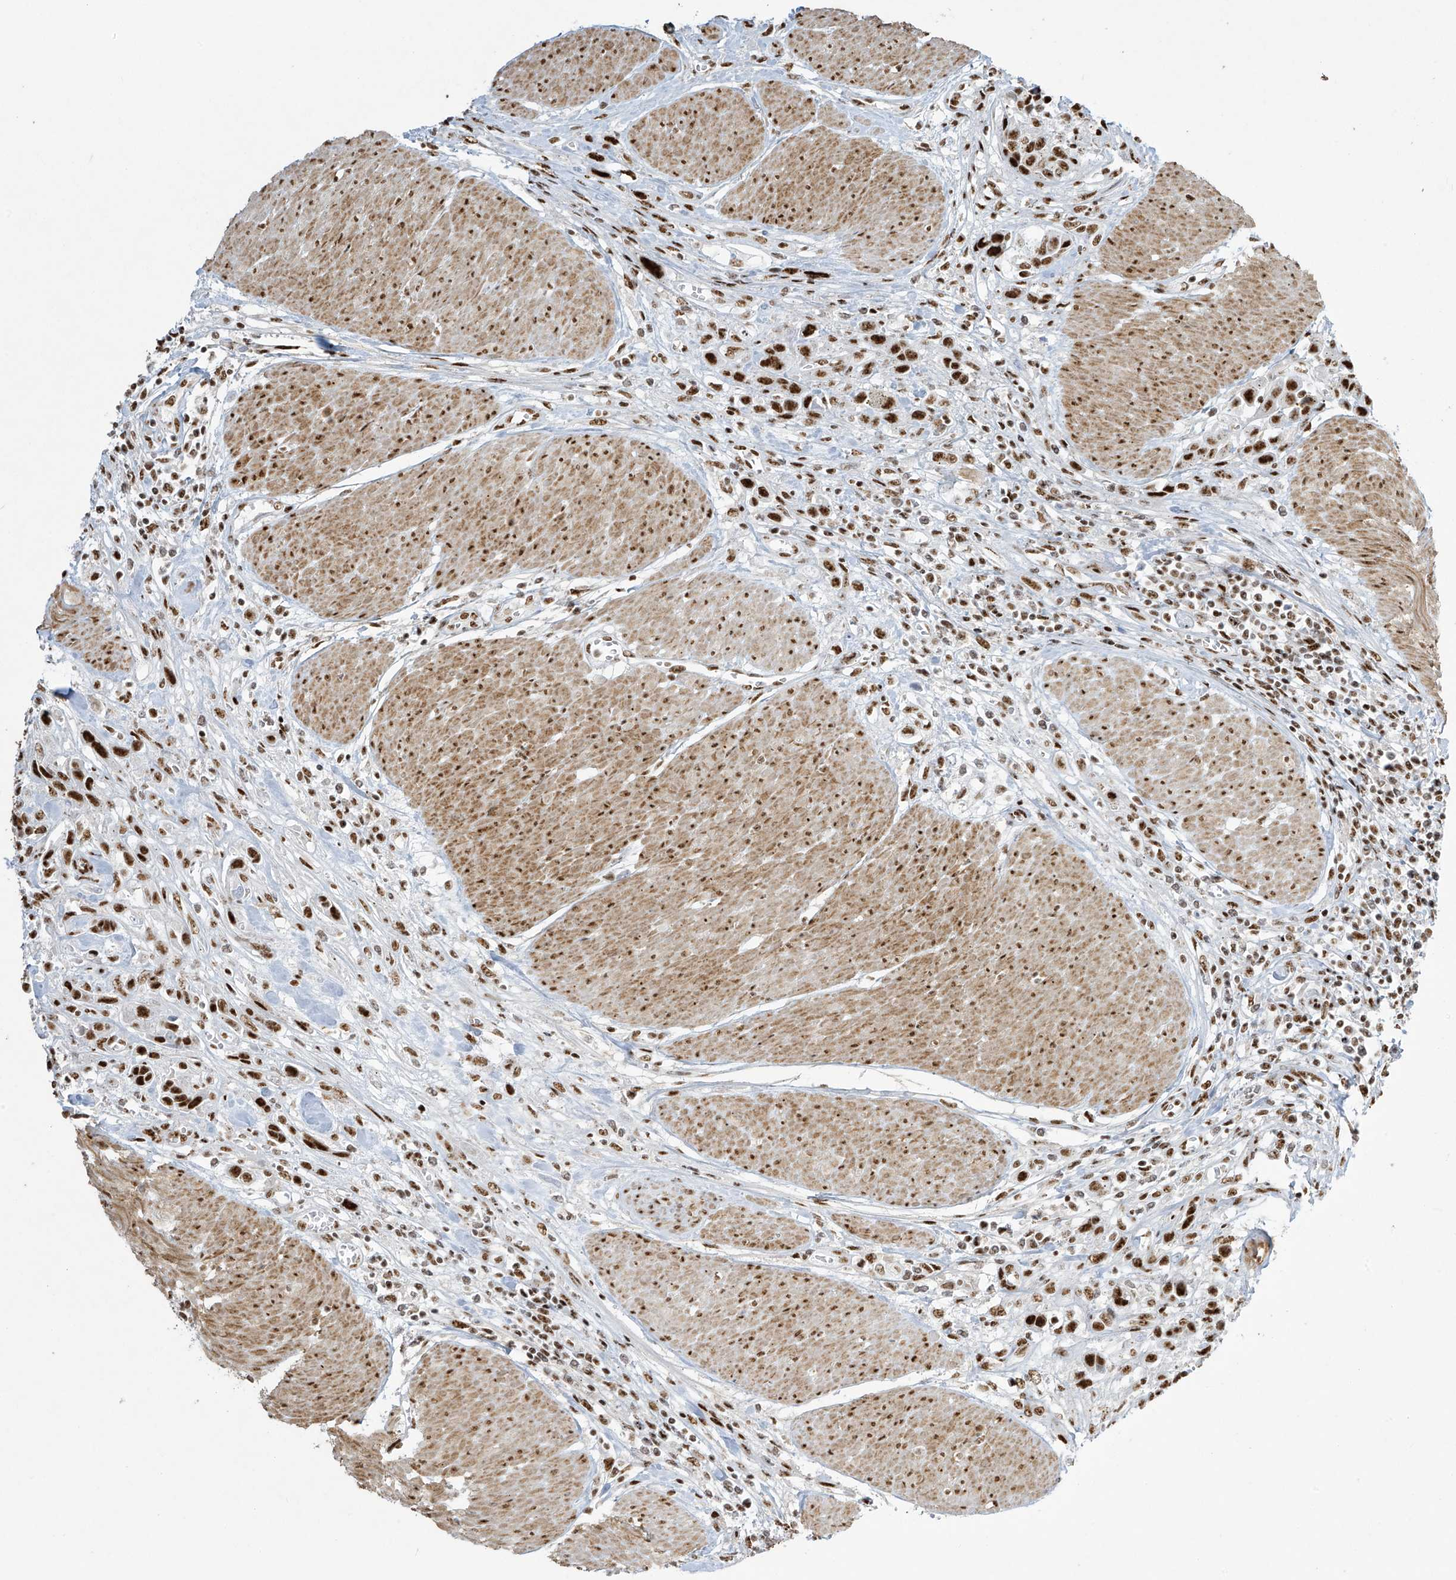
{"staining": {"intensity": "strong", "quantity": ">75%", "location": "nuclear"}, "tissue": "urothelial cancer", "cell_type": "Tumor cells", "image_type": "cancer", "snomed": [{"axis": "morphology", "description": "Urothelial carcinoma, High grade"}, {"axis": "topography", "description": "Urinary bladder"}], "caption": "This is a histology image of IHC staining of high-grade urothelial carcinoma, which shows strong staining in the nuclear of tumor cells.", "gene": "MS4A6A", "patient": {"sex": "male", "age": 50}}